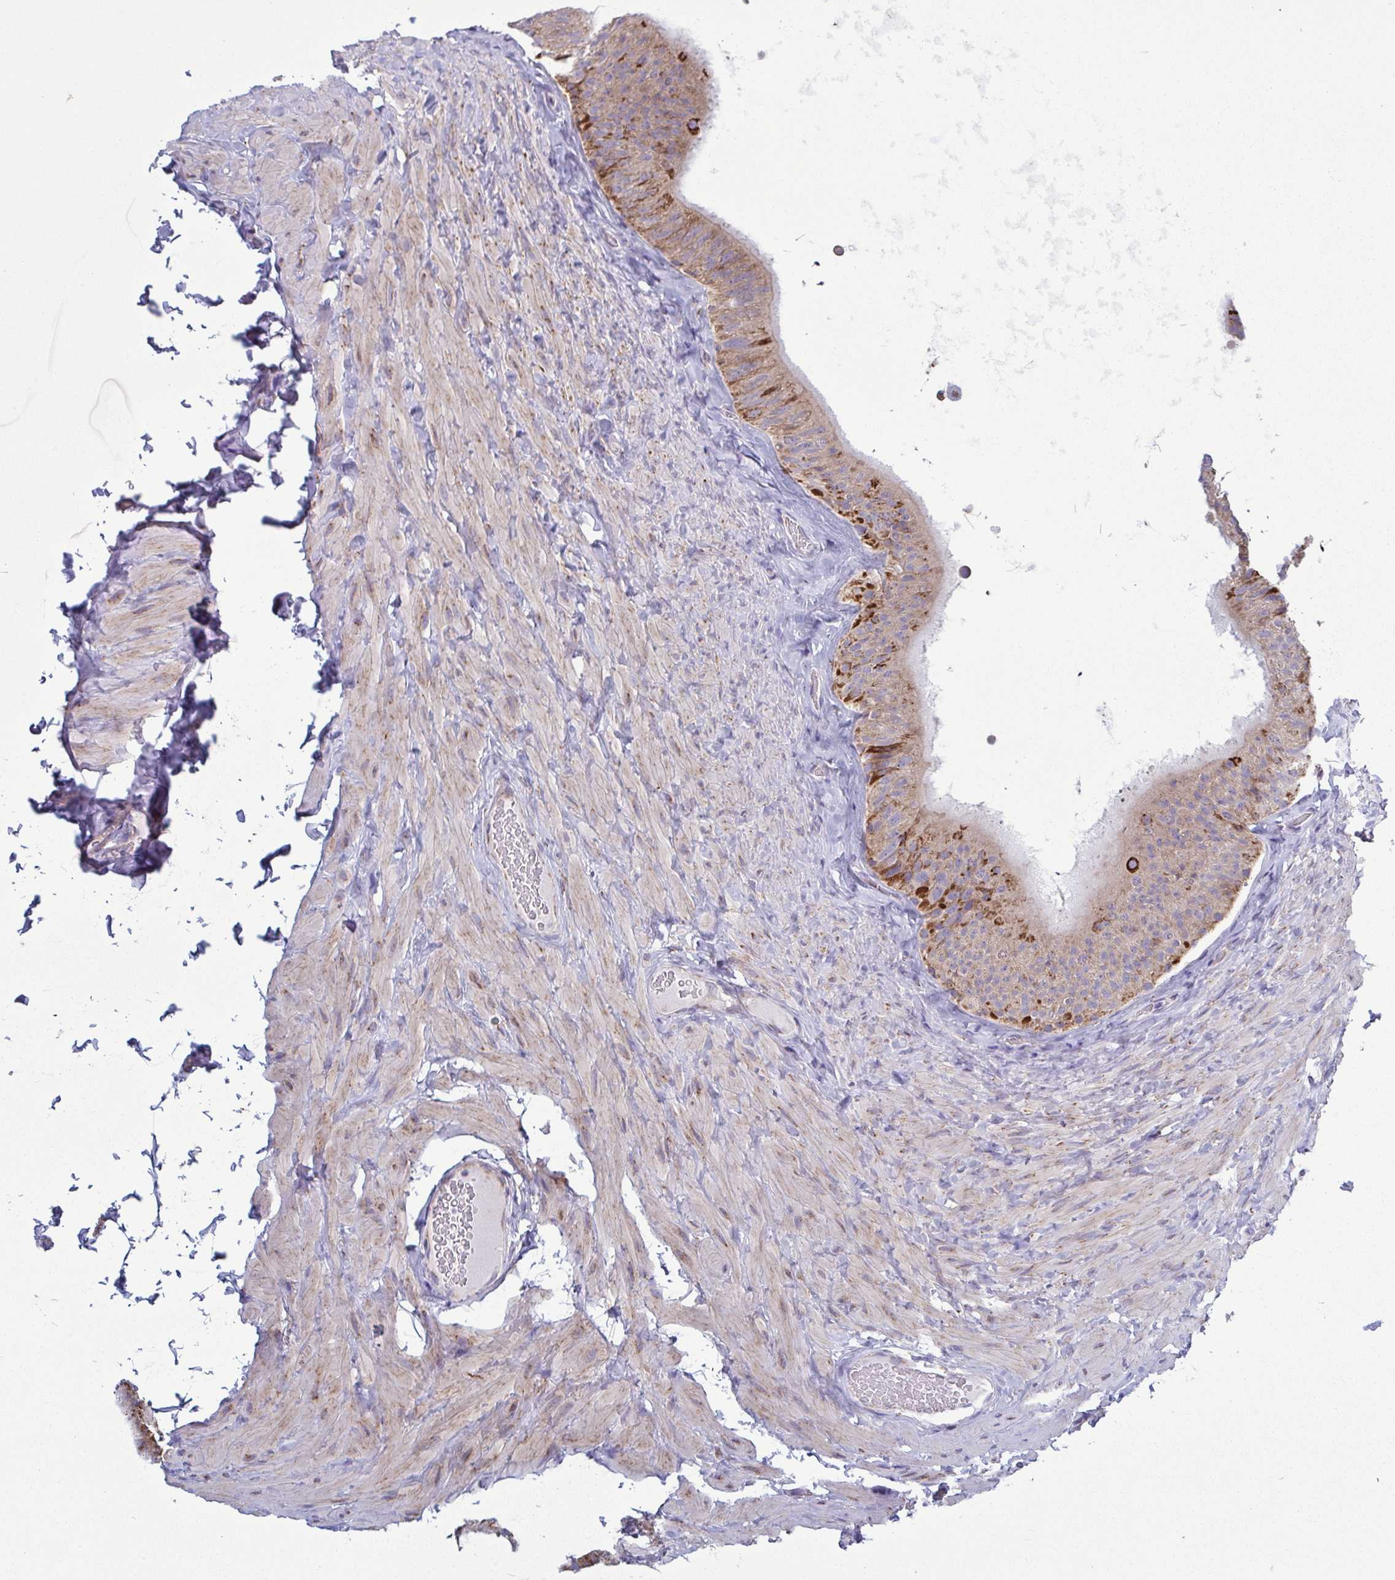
{"staining": {"intensity": "strong", "quantity": "<25%", "location": "cytoplasmic/membranous"}, "tissue": "epididymis", "cell_type": "Glandular cells", "image_type": "normal", "snomed": [{"axis": "morphology", "description": "Normal tissue, NOS"}, {"axis": "topography", "description": "Epididymis, spermatic cord, NOS"}, {"axis": "topography", "description": "Epididymis"}], "caption": "Immunohistochemical staining of unremarkable epididymis displays <25% levels of strong cytoplasmic/membranous protein staining in approximately <25% of glandular cells. The protein is stained brown, and the nuclei are stained in blue (DAB (3,3'-diaminobenzidine) IHC with brightfield microscopy, high magnification).", "gene": "CSDE1", "patient": {"sex": "male", "age": 31}}